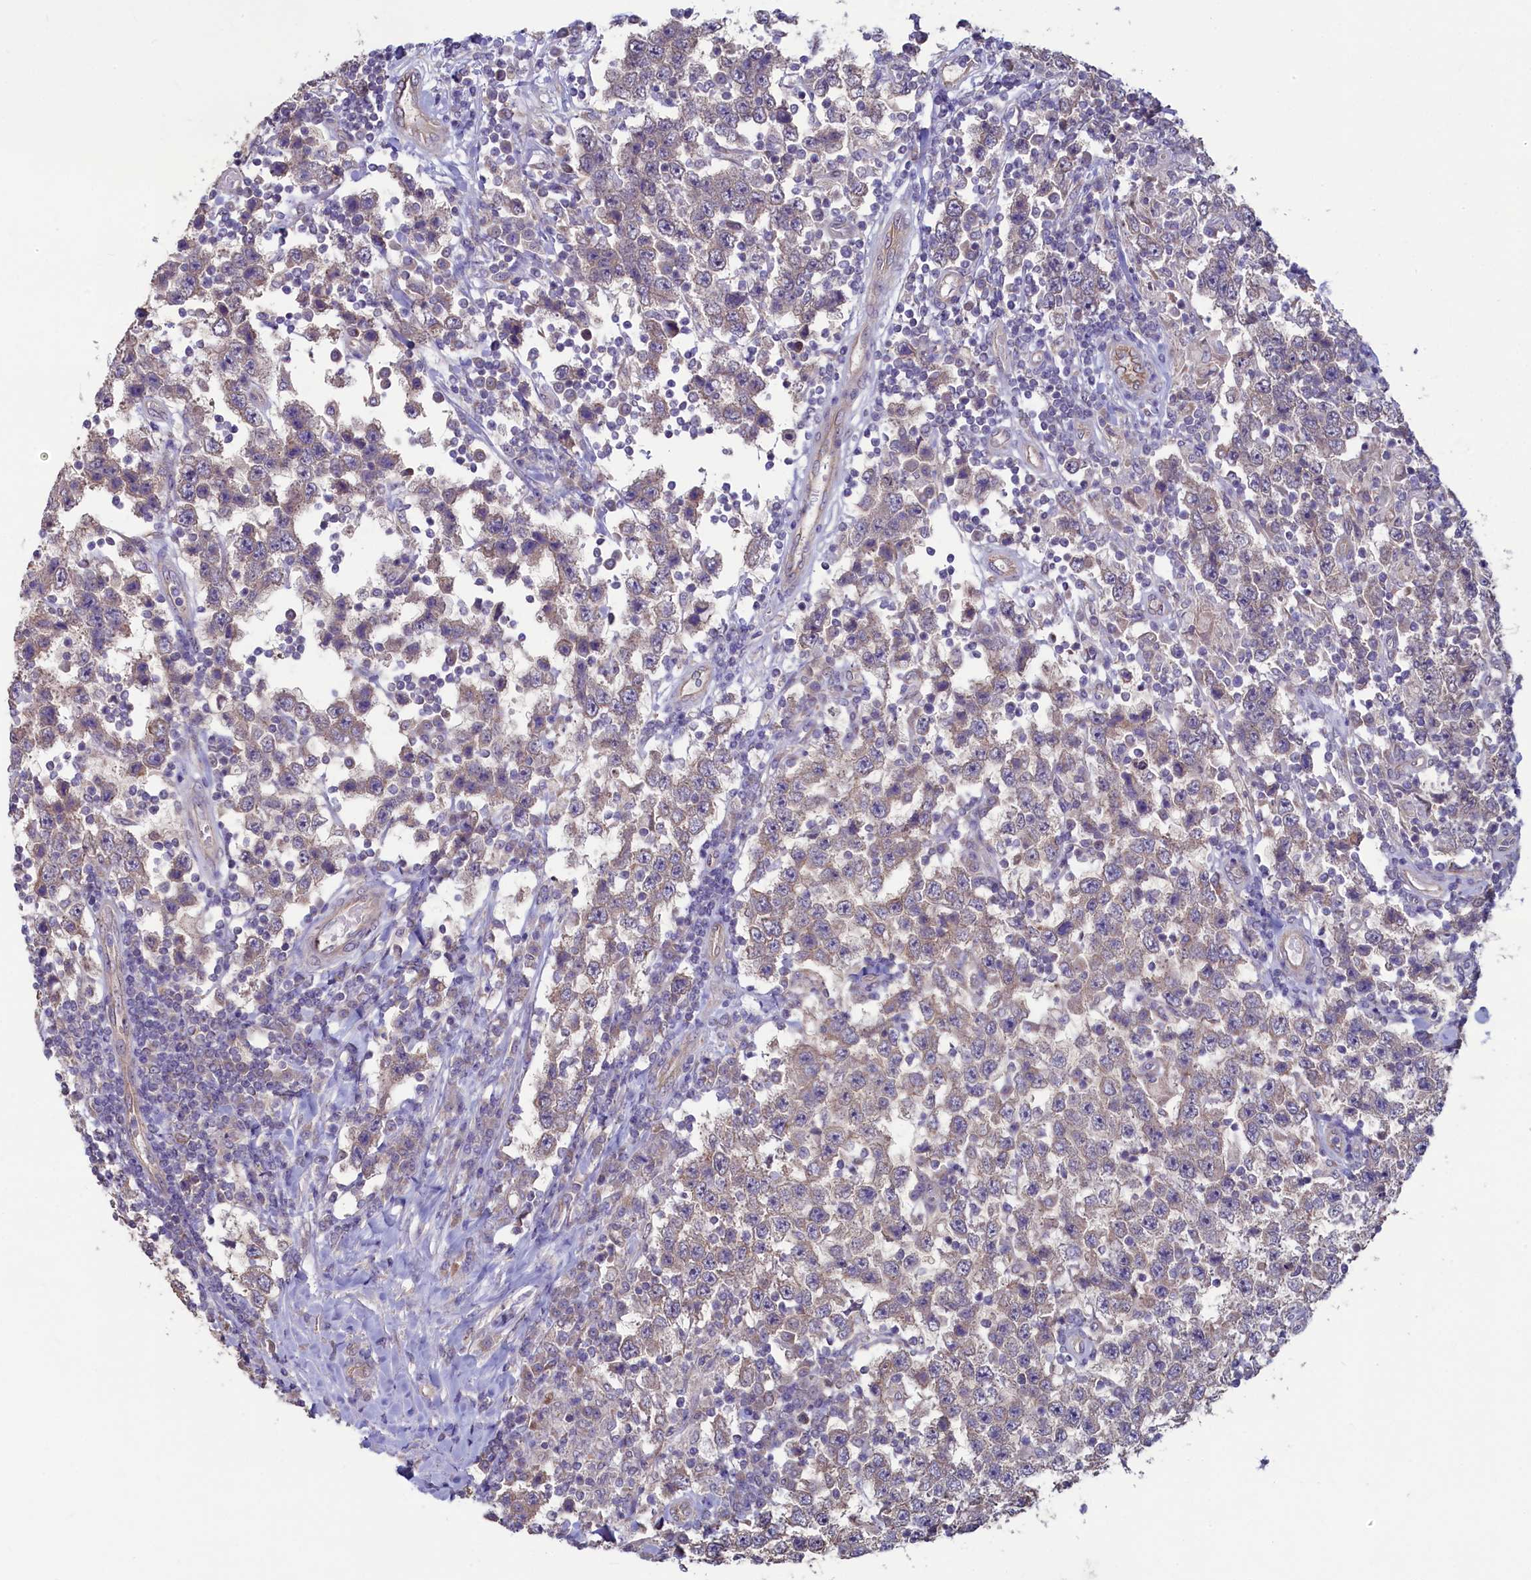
{"staining": {"intensity": "weak", "quantity": "<25%", "location": "cytoplasmic/membranous"}, "tissue": "testis cancer", "cell_type": "Tumor cells", "image_type": "cancer", "snomed": [{"axis": "morphology", "description": "Normal tissue, NOS"}, {"axis": "morphology", "description": "Urothelial carcinoma, High grade"}, {"axis": "morphology", "description": "Seminoma, NOS"}, {"axis": "morphology", "description": "Carcinoma, Embryonal, NOS"}, {"axis": "topography", "description": "Urinary bladder"}, {"axis": "topography", "description": "Testis"}], "caption": "A photomicrograph of human high-grade urothelial carcinoma (testis) is negative for staining in tumor cells. Brightfield microscopy of IHC stained with DAB (brown) and hematoxylin (blue), captured at high magnification.", "gene": "SPATA2L", "patient": {"sex": "male", "age": 41}}